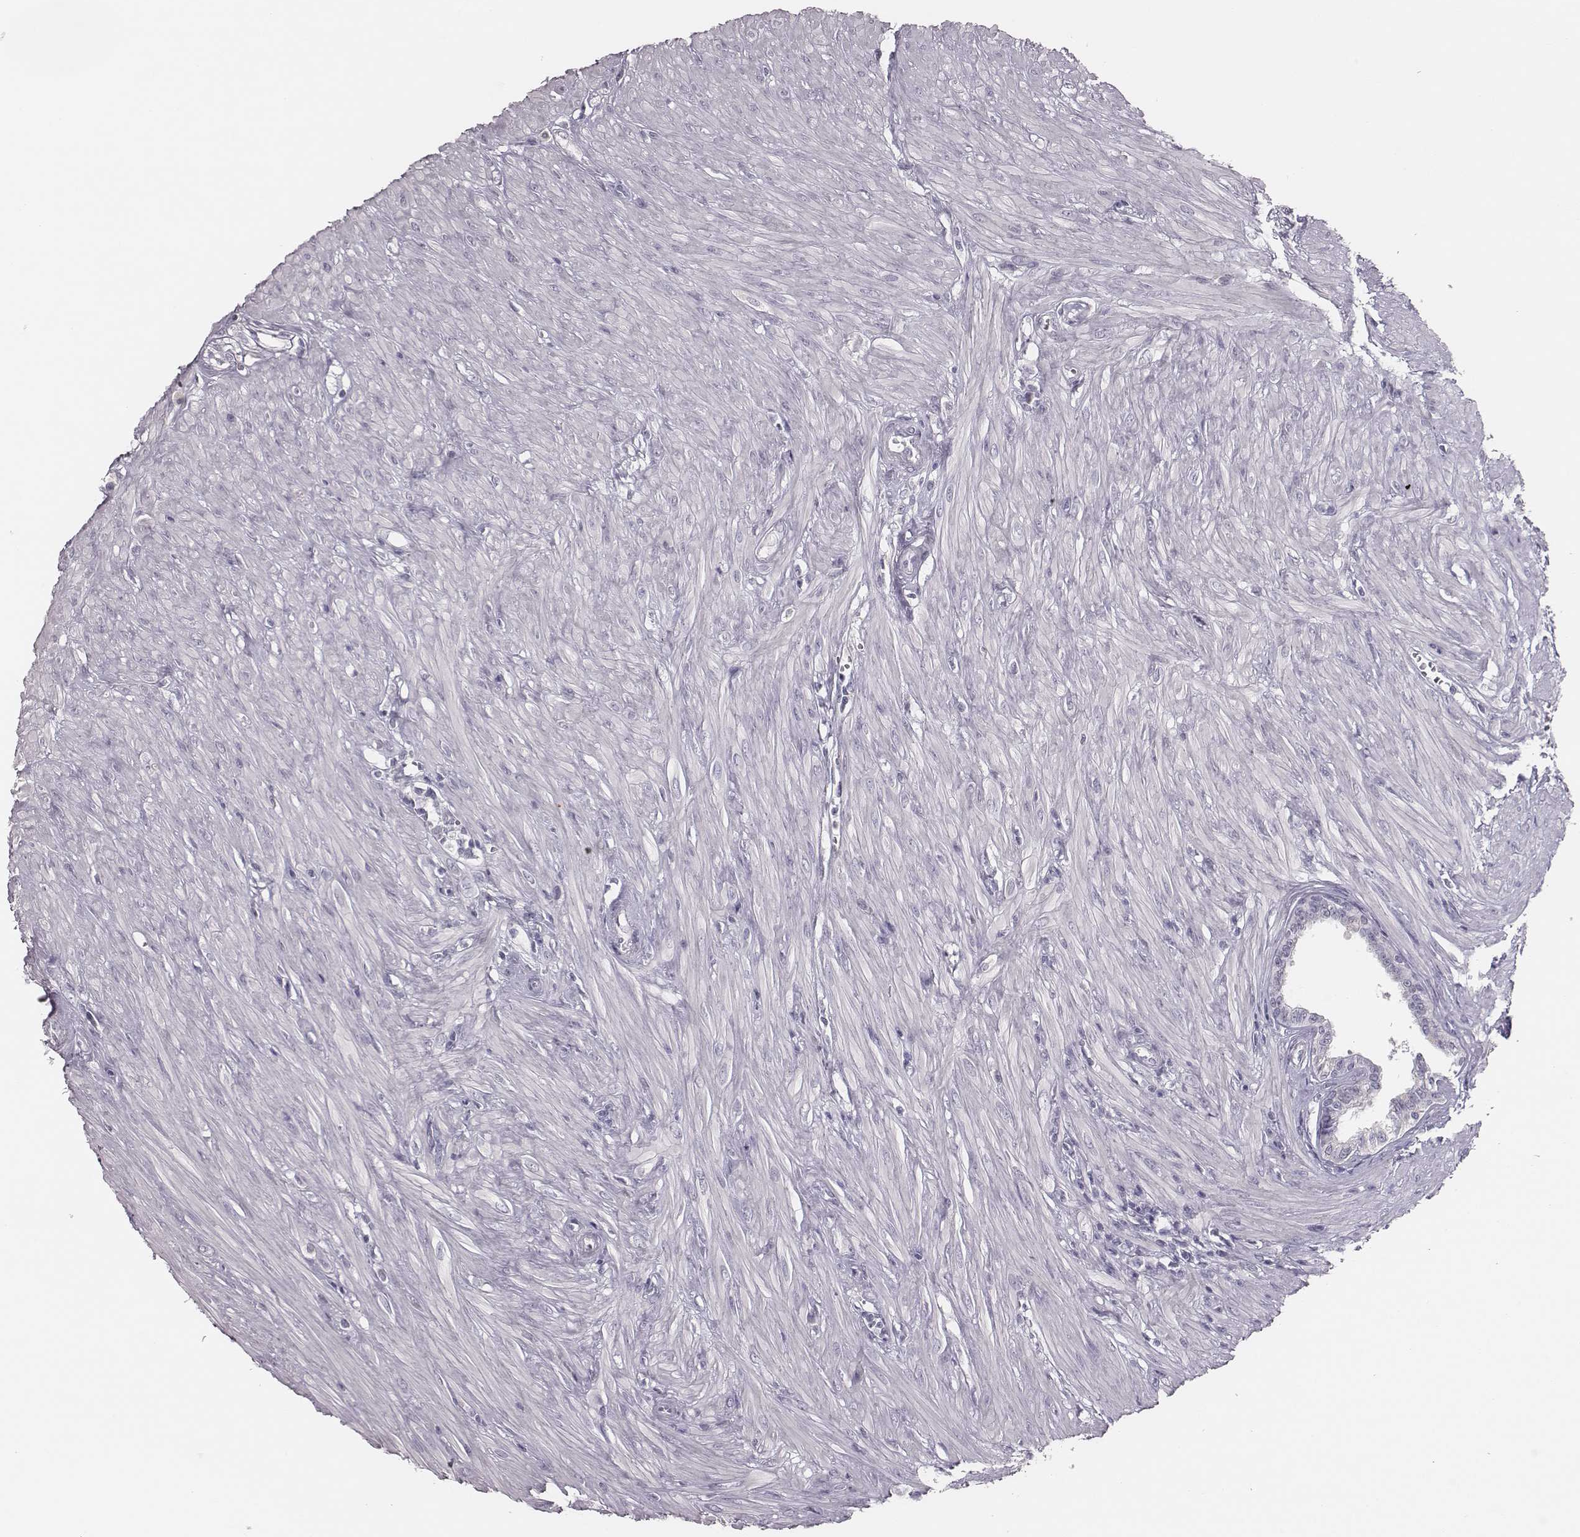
{"staining": {"intensity": "negative", "quantity": "none", "location": "none"}, "tissue": "seminal vesicle", "cell_type": "Glandular cells", "image_type": "normal", "snomed": [{"axis": "morphology", "description": "Normal tissue, NOS"}, {"axis": "morphology", "description": "Urothelial carcinoma, NOS"}, {"axis": "topography", "description": "Urinary bladder"}, {"axis": "topography", "description": "Seminal veicle"}], "caption": "Glandular cells show no significant staining in normal seminal vesicle. (DAB IHC with hematoxylin counter stain).", "gene": "ADGRF4", "patient": {"sex": "male", "age": 76}}